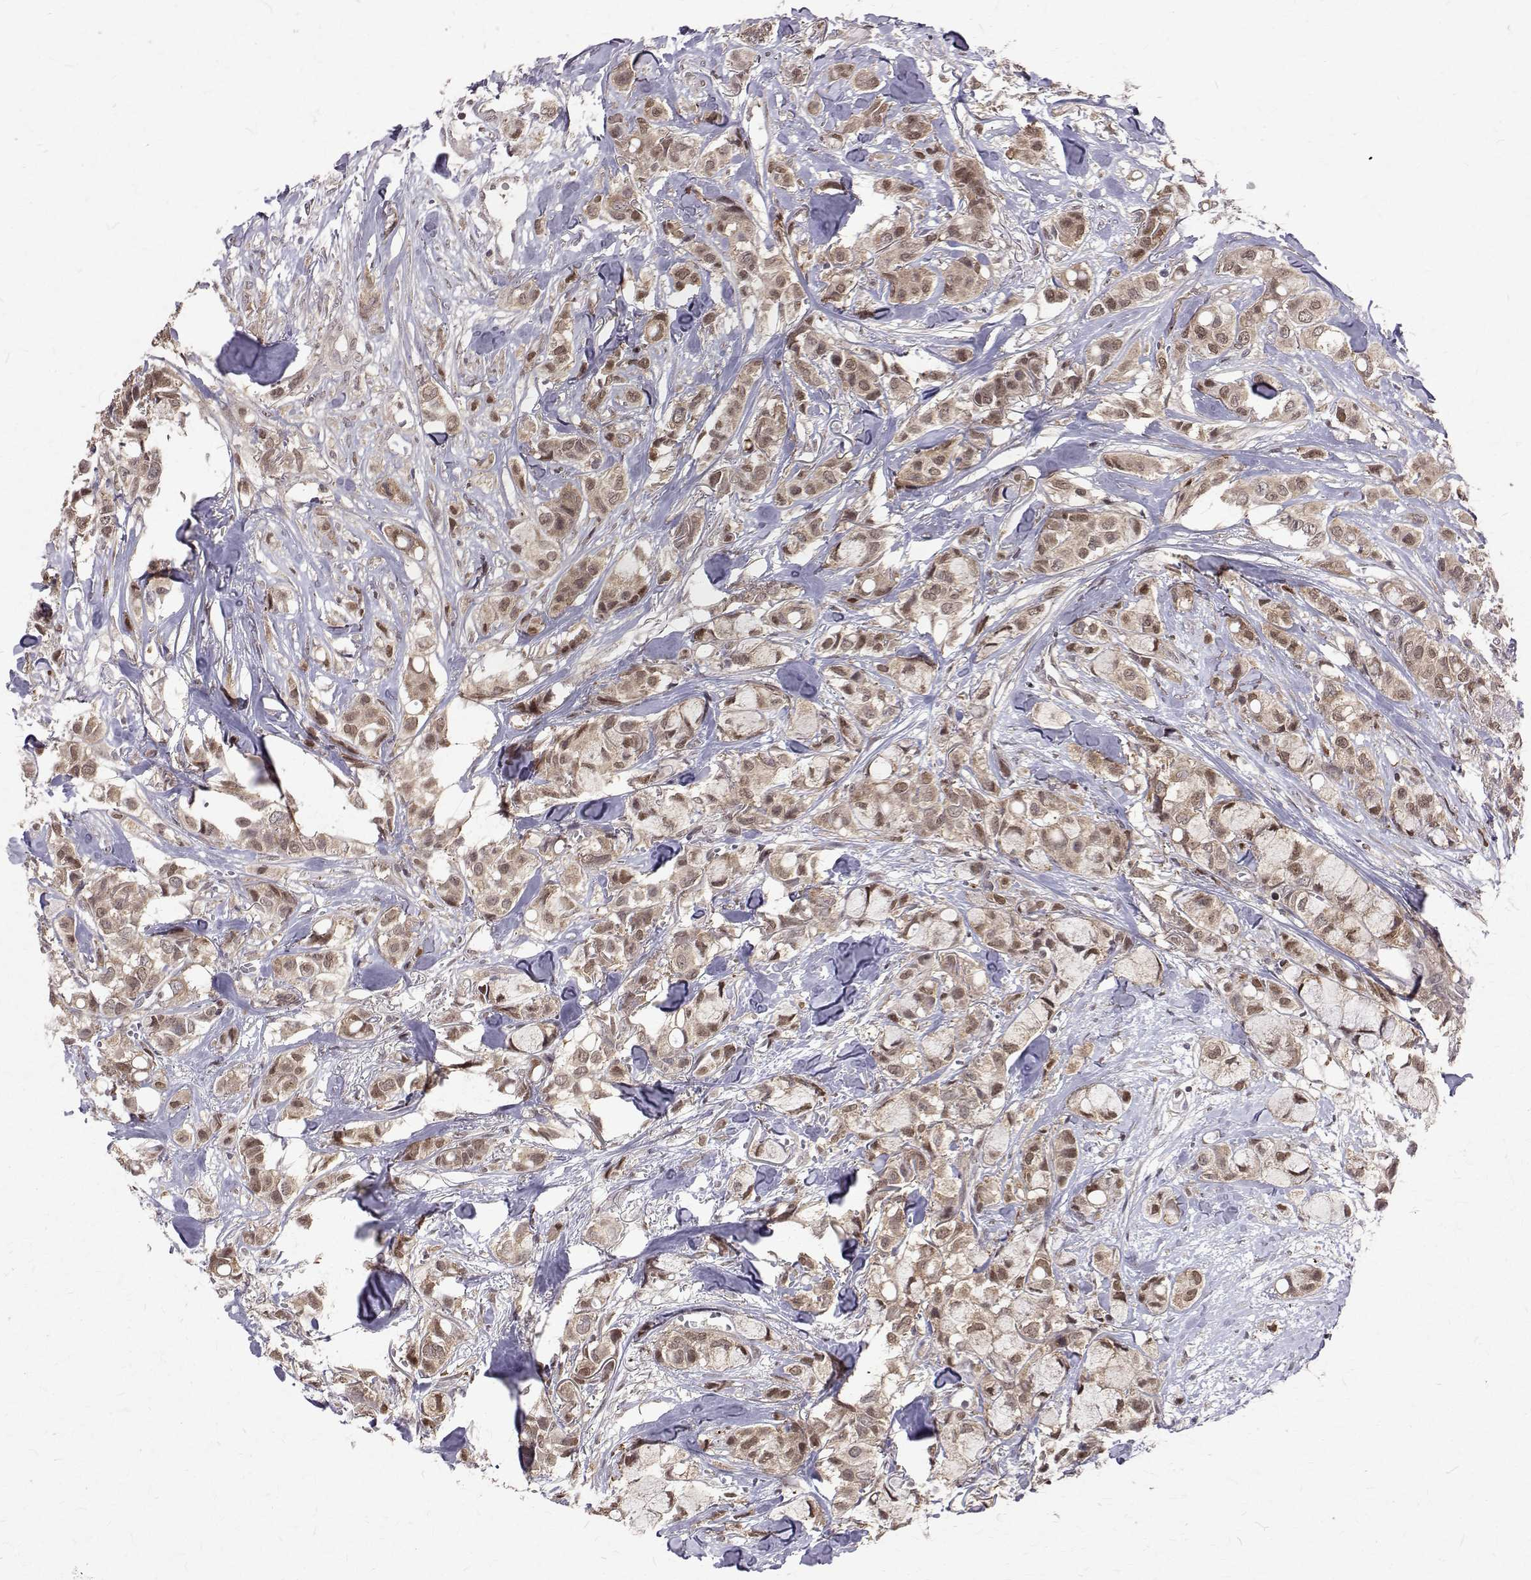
{"staining": {"intensity": "weak", "quantity": ">75%", "location": "cytoplasmic/membranous,nuclear"}, "tissue": "breast cancer", "cell_type": "Tumor cells", "image_type": "cancer", "snomed": [{"axis": "morphology", "description": "Duct carcinoma"}, {"axis": "topography", "description": "Breast"}], "caption": "Immunohistochemistry staining of breast infiltrating ductal carcinoma, which exhibits low levels of weak cytoplasmic/membranous and nuclear expression in approximately >75% of tumor cells indicating weak cytoplasmic/membranous and nuclear protein expression. The staining was performed using DAB (3,3'-diaminobenzidine) (brown) for protein detection and nuclei were counterstained in hematoxylin (blue).", "gene": "NIF3L1", "patient": {"sex": "female", "age": 85}}